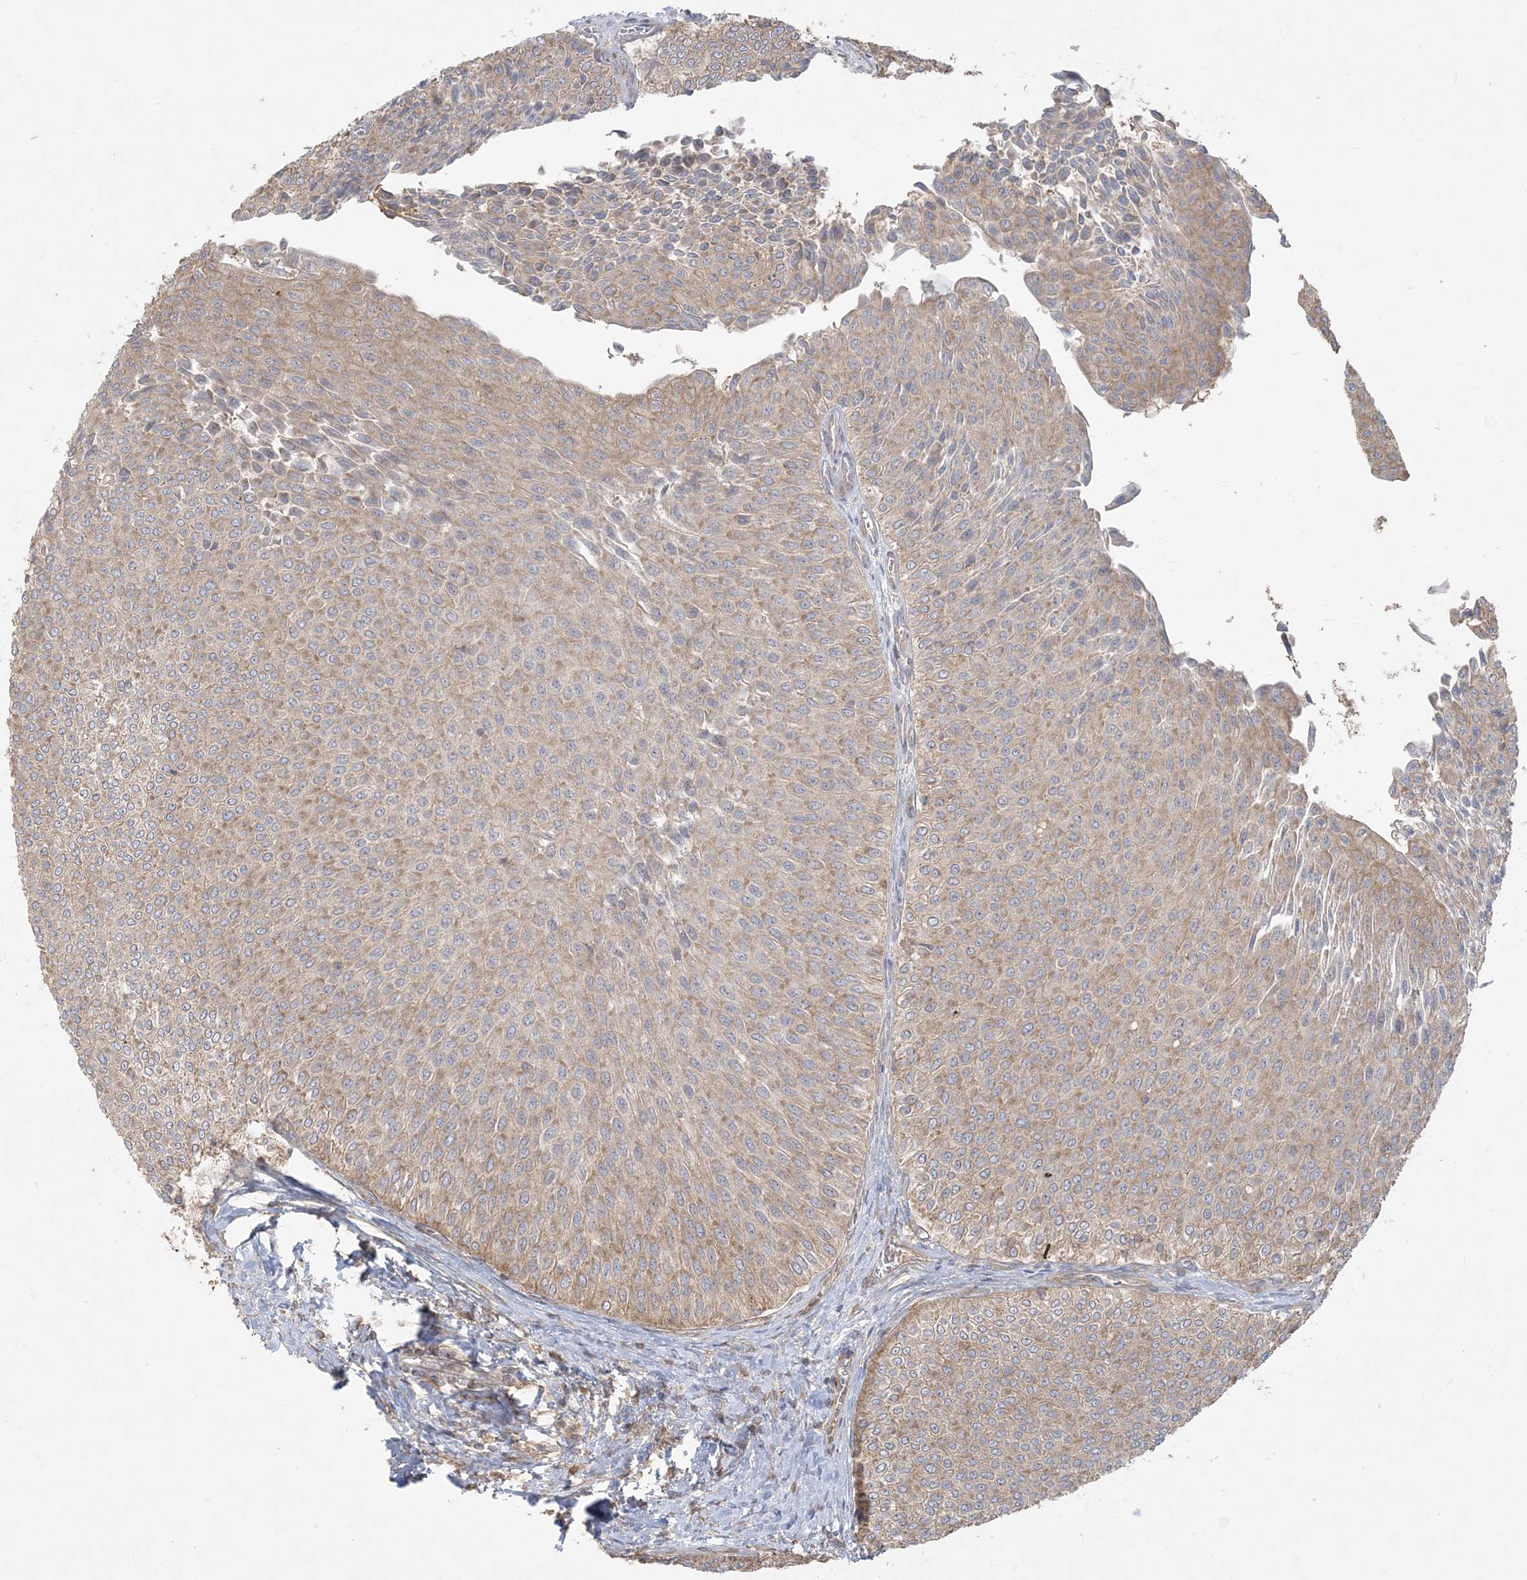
{"staining": {"intensity": "moderate", "quantity": ">75%", "location": "cytoplasmic/membranous"}, "tissue": "urothelial cancer", "cell_type": "Tumor cells", "image_type": "cancer", "snomed": [{"axis": "morphology", "description": "Urothelial carcinoma, Low grade"}, {"axis": "topography", "description": "Urinary bladder"}], "caption": "Protein staining exhibits moderate cytoplasmic/membranous expression in about >75% of tumor cells in urothelial cancer.", "gene": "ZC3H6", "patient": {"sex": "male", "age": 78}}